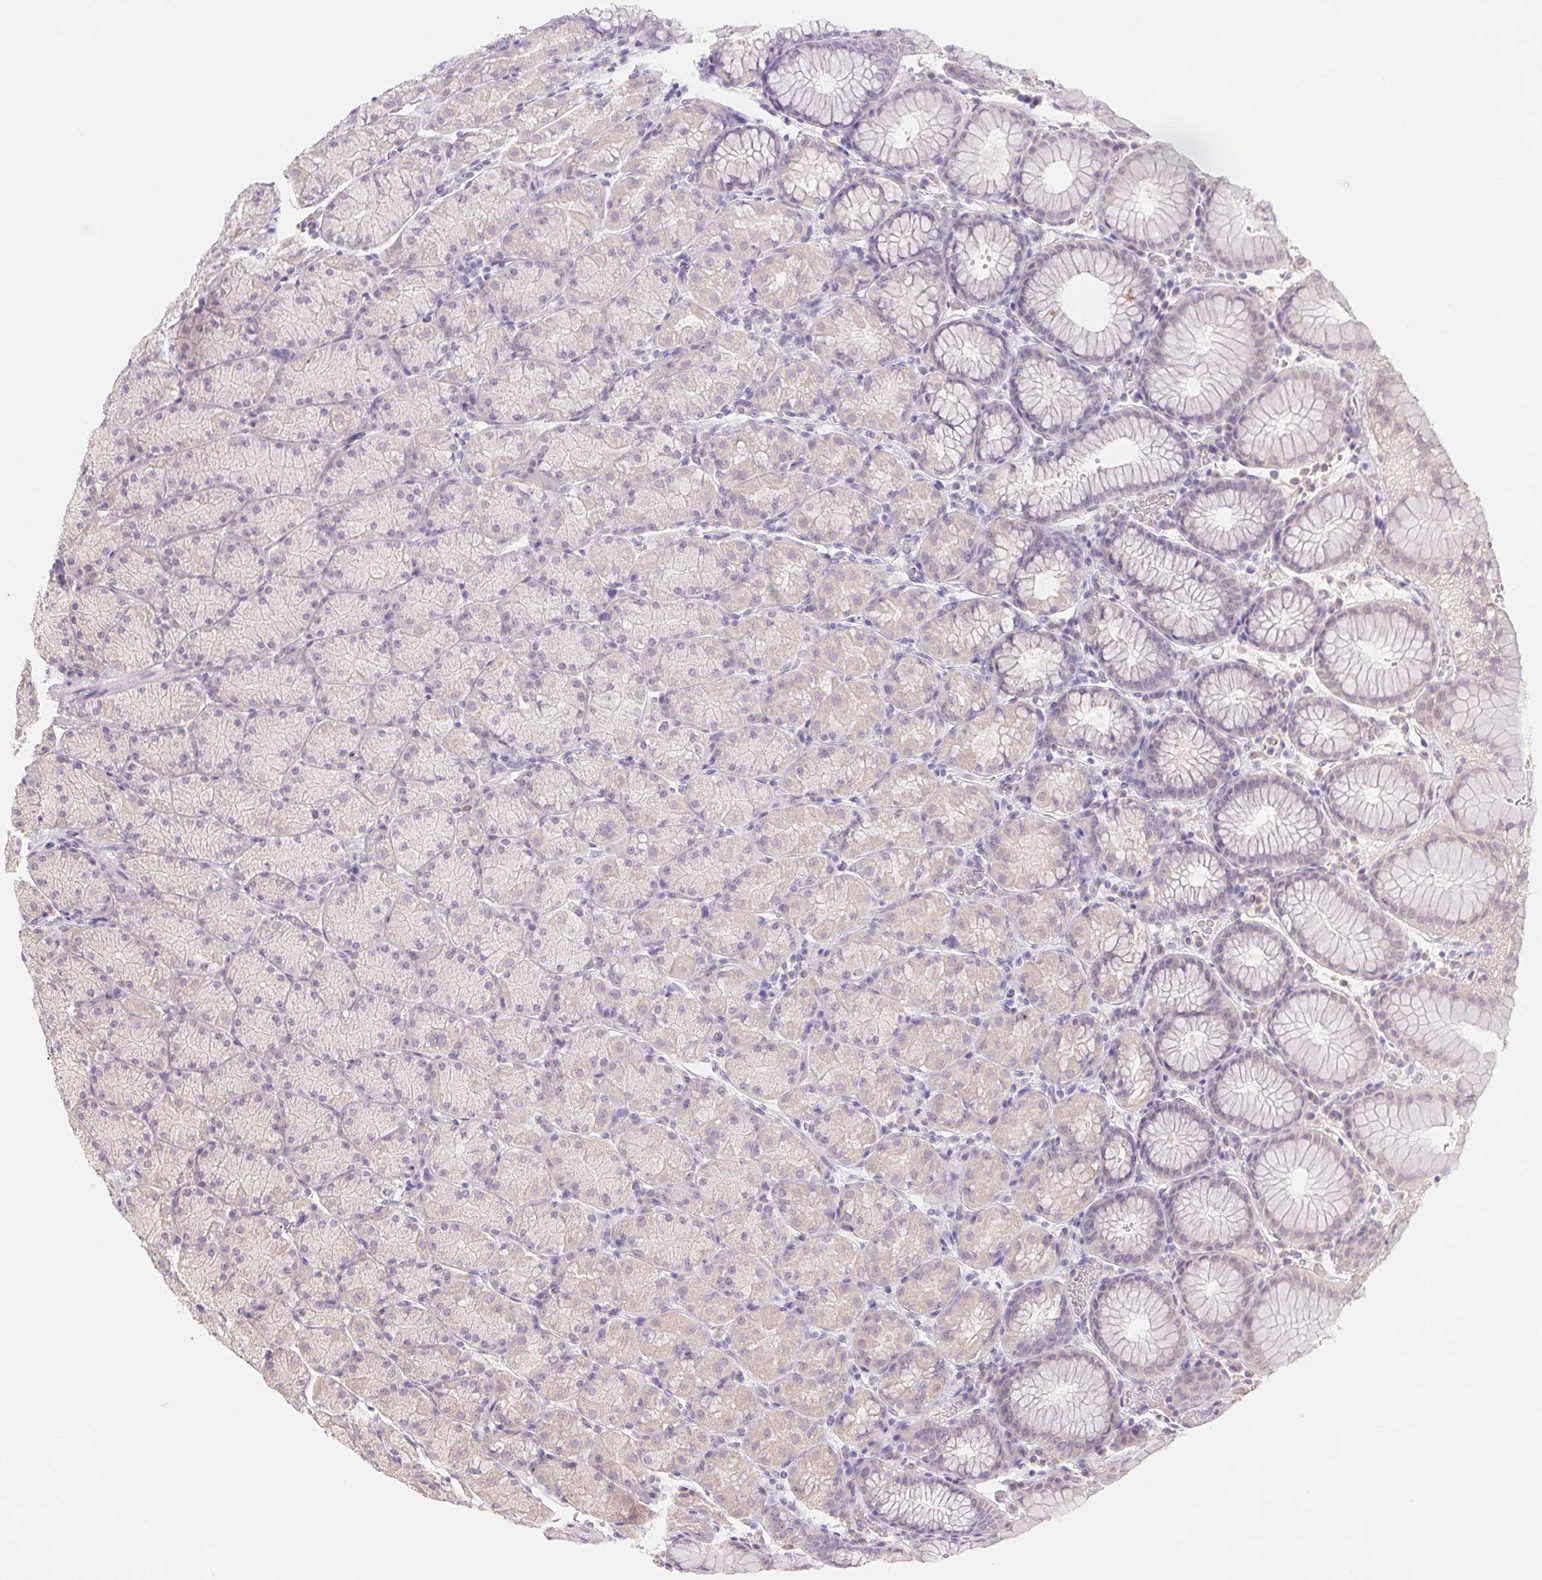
{"staining": {"intensity": "negative", "quantity": "none", "location": "none"}, "tissue": "stomach", "cell_type": "Glandular cells", "image_type": "normal", "snomed": [{"axis": "morphology", "description": "Normal tissue, NOS"}, {"axis": "topography", "description": "Stomach, upper"}, {"axis": "topography", "description": "Stomach"}], "caption": "This is a image of IHC staining of unremarkable stomach, which shows no positivity in glandular cells. (Brightfield microscopy of DAB (3,3'-diaminobenzidine) IHC at high magnification).", "gene": "PNMA8B", "patient": {"sex": "male", "age": 76}}